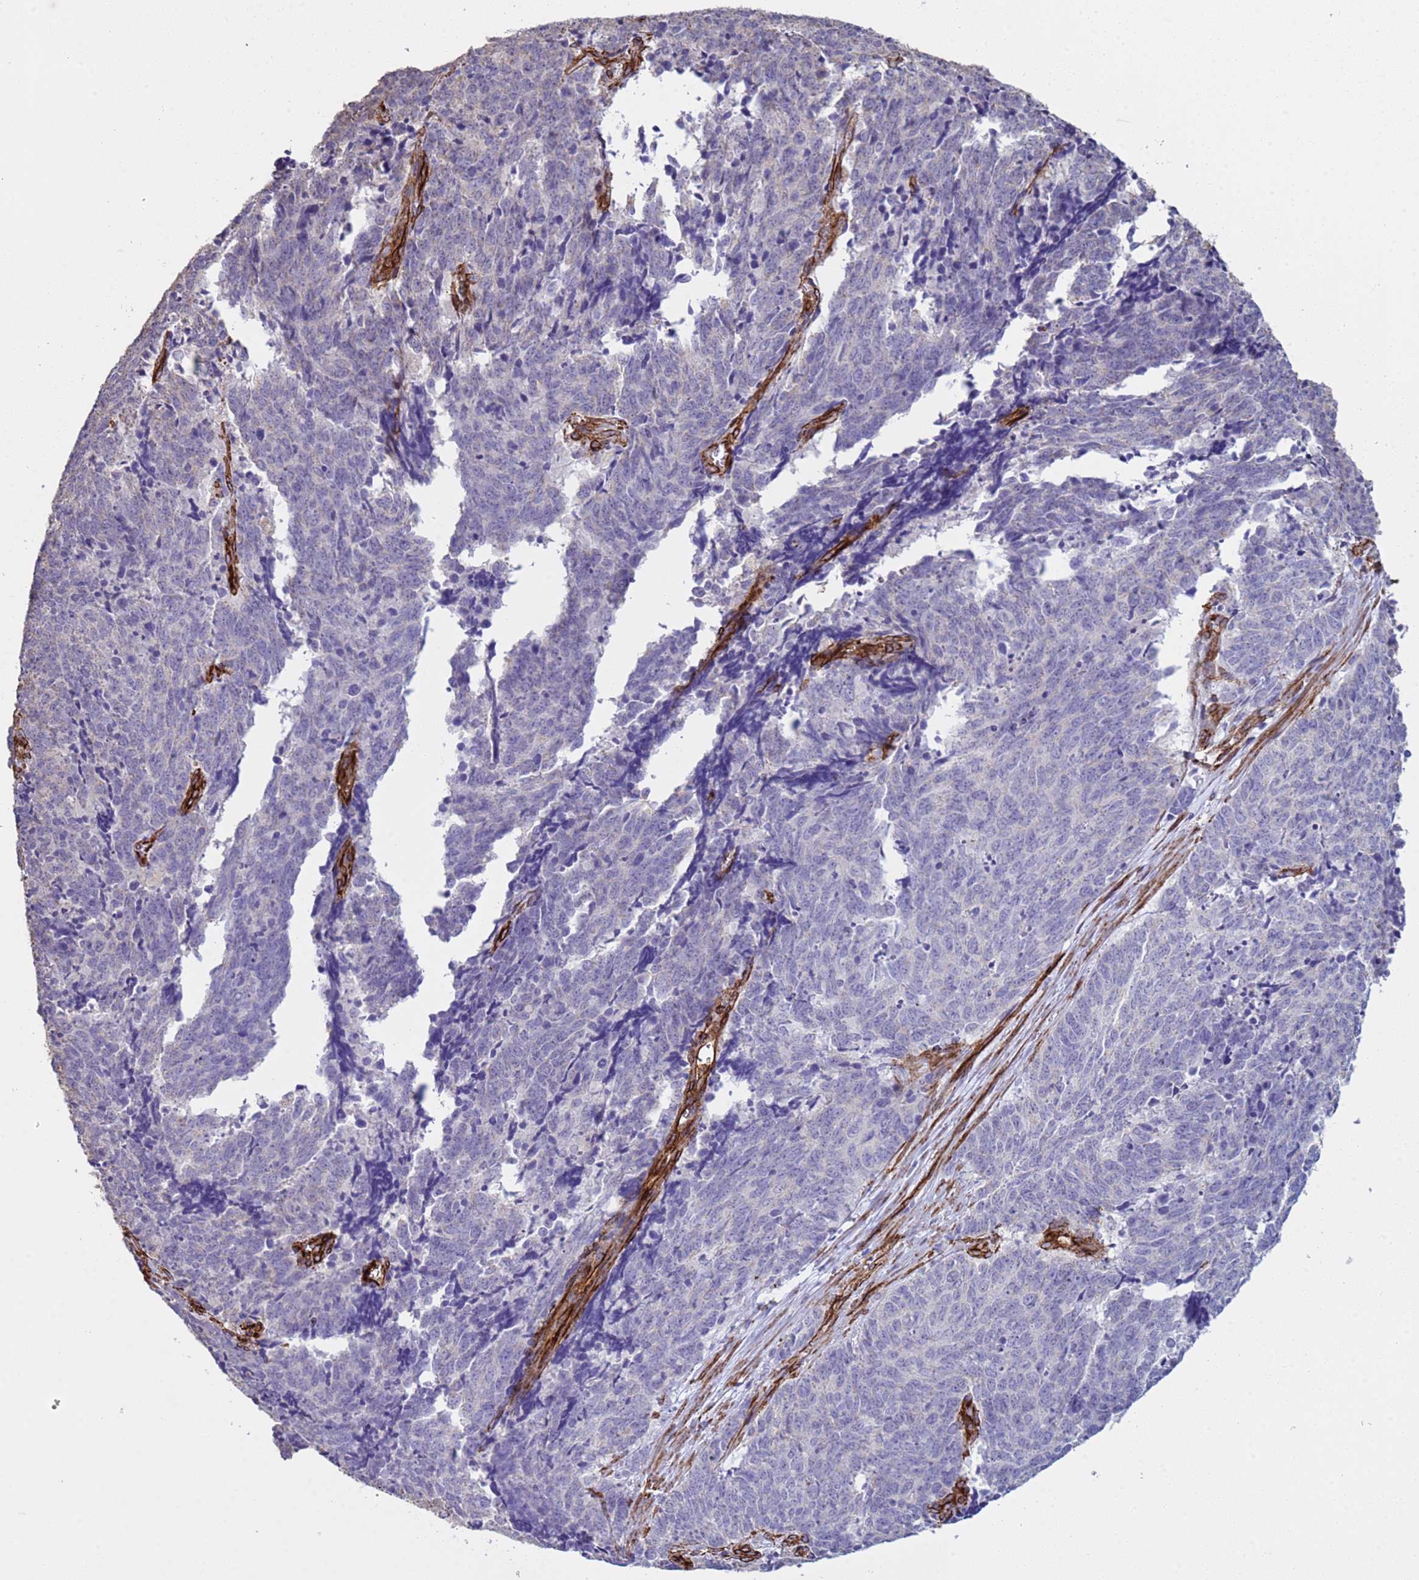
{"staining": {"intensity": "negative", "quantity": "none", "location": "none"}, "tissue": "cervical cancer", "cell_type": "Tumor cells", "image_type": "cancer", "snomed": [{"axis": "morphology", "description": "Squamous cell carcinoma, NOS"}, {"axis": "topography", "description": "Cervix"}], "caption": "High magnification brightfield microscopy of cervical cancer (squamous cell carcinoma) stained with DAB (brown) and counterstained with hematoxylin (blue): tumor cells show no significant staining.", "gene": "GASK1A", "patient": {"sex": "female", "age": 29}}